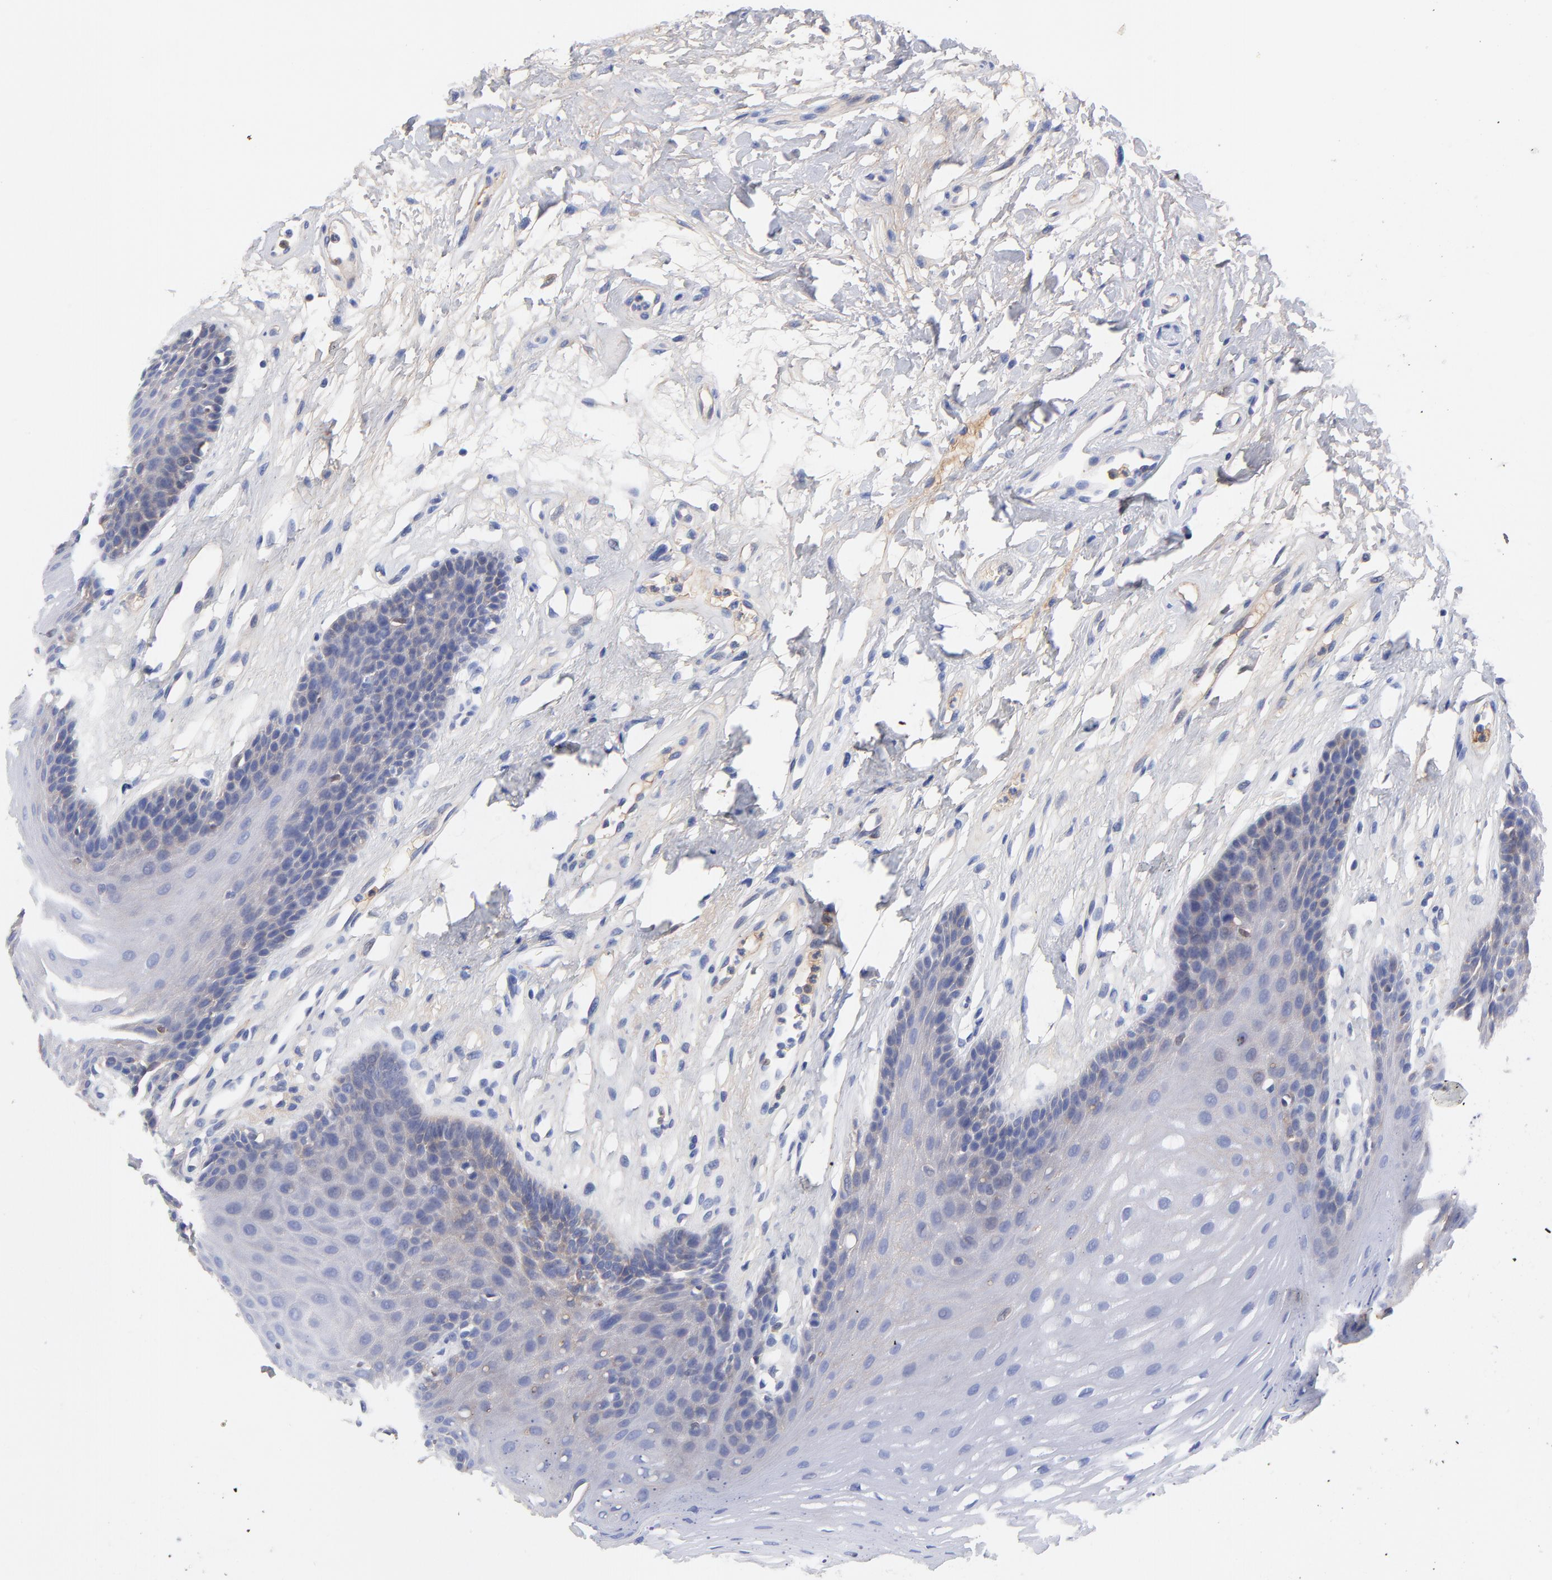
{"staining": {"intensity": "weak", "quantity": "25%-75%", "location": "cytoplasmic/membranous"}, "tissue": "oral mucosa", "cell_type": "Squamous epithelial cells", "image_type": "normal", "snomed": [{"axis": "morphology", "description": "Normal tissue, NOS"}, {"axis": "topography", "description": "Oral tissue"}], "caption": "Oral mucosa stained with IHC demonstrates weak cytoplasmic/membranous expression in about 25%-75% of squamous epithelial cells. (Brightfield microscopy of DAB IHC at high magnification).", "gene": "IGLV3", "patient": {"sex": "male", "age": 62}}